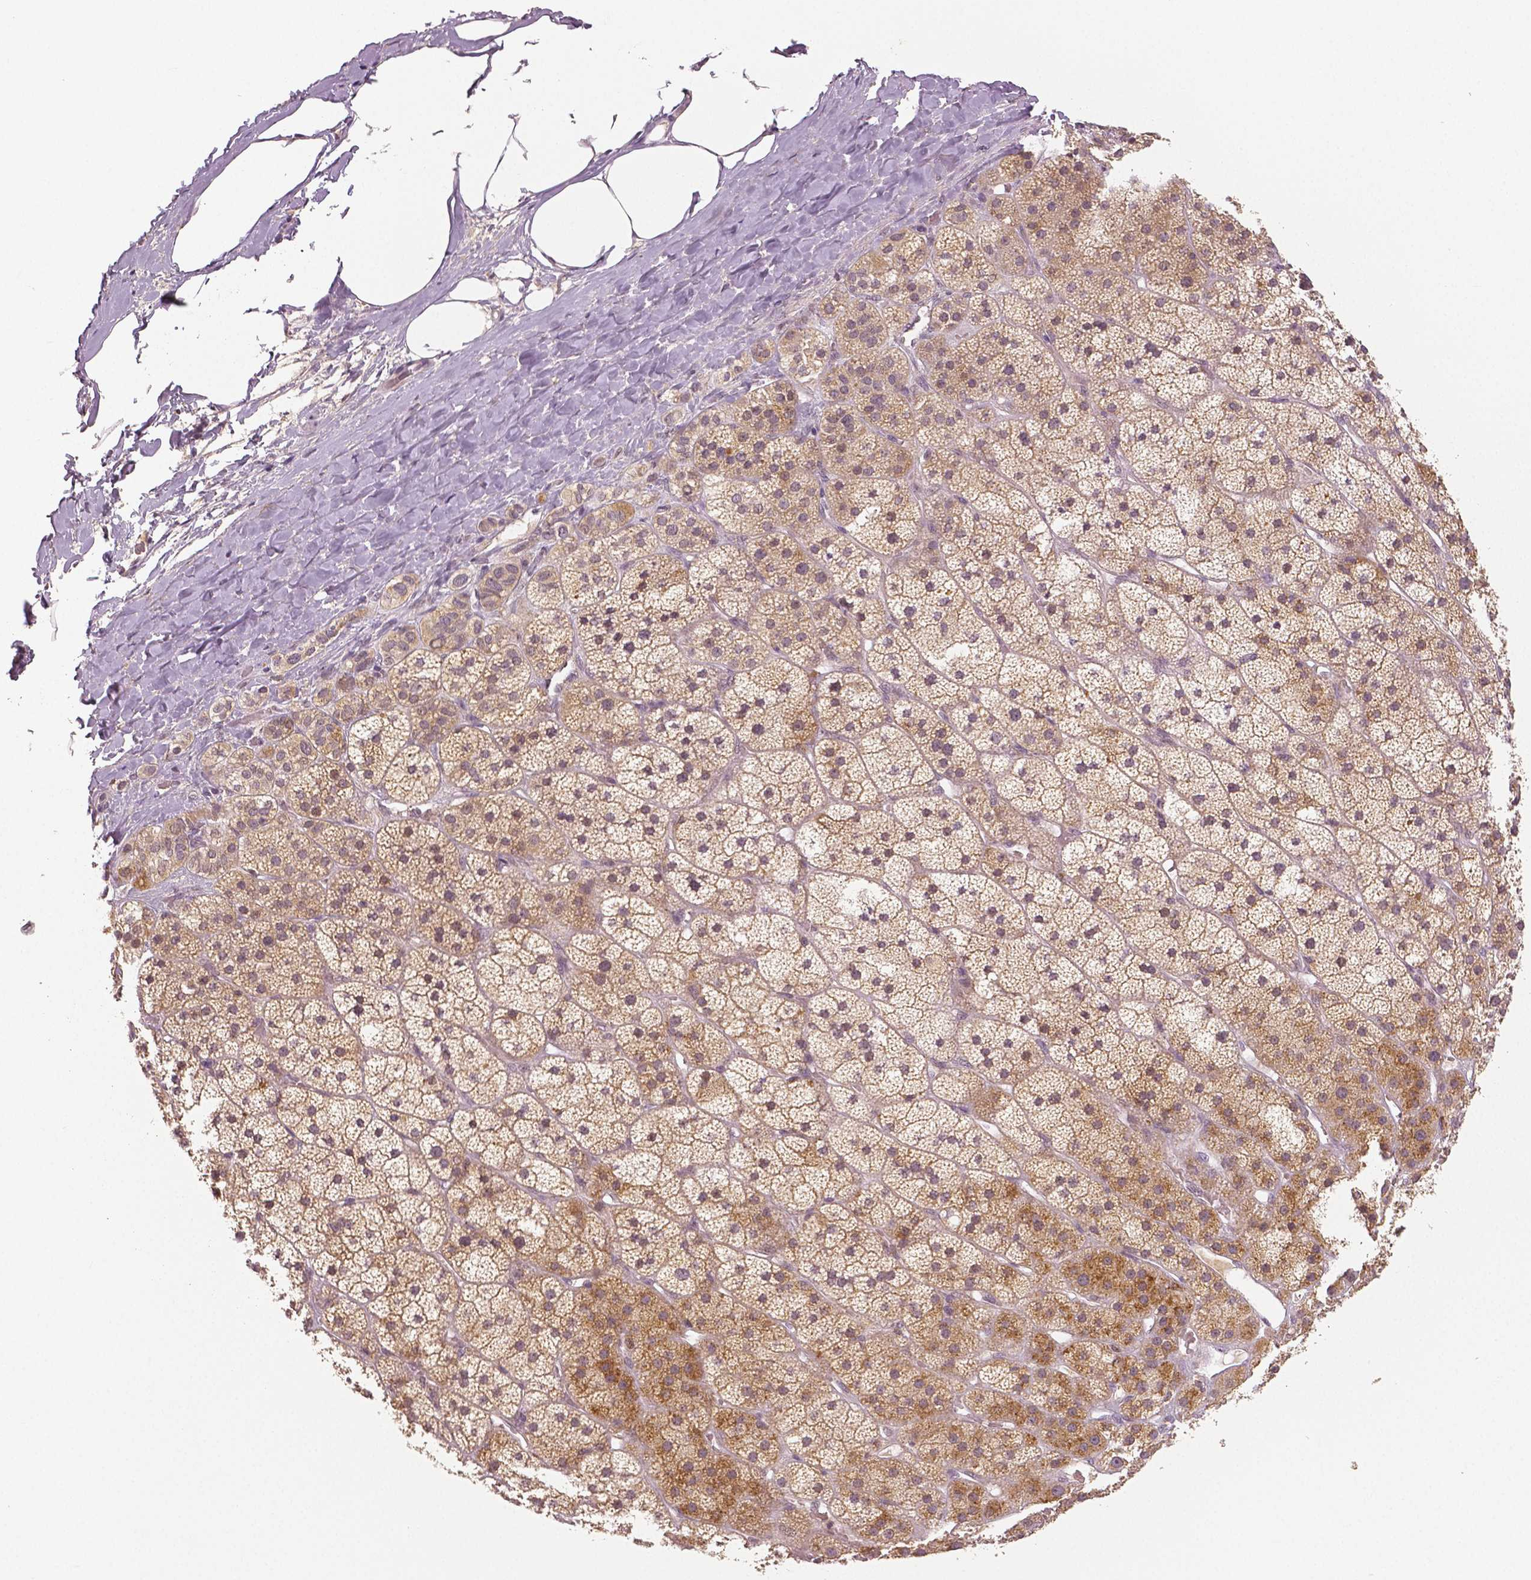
{"staining": {"intensity": "weak", "quantity": "25%-75%", "location": "cytoplasmic/membranous,nuclear"}, "tissue": "adrenal gland", "cell_type": "Glandular cells", "image_type": "normal", "snomed": [{"axis": "morphology", "description": "Normal tissue, NOS"}, {"axis": "topography", "description": "Adrenal gland"}], "caption": "A micrograph of adrenal gland stained for a protein exhibits weak cytoplasmic/membranous,nuclear brown staining in glandular cells. Nuclei are stained in blue.", "gene": "MKI67", "patient": {"sex": "male", "age": 57}}